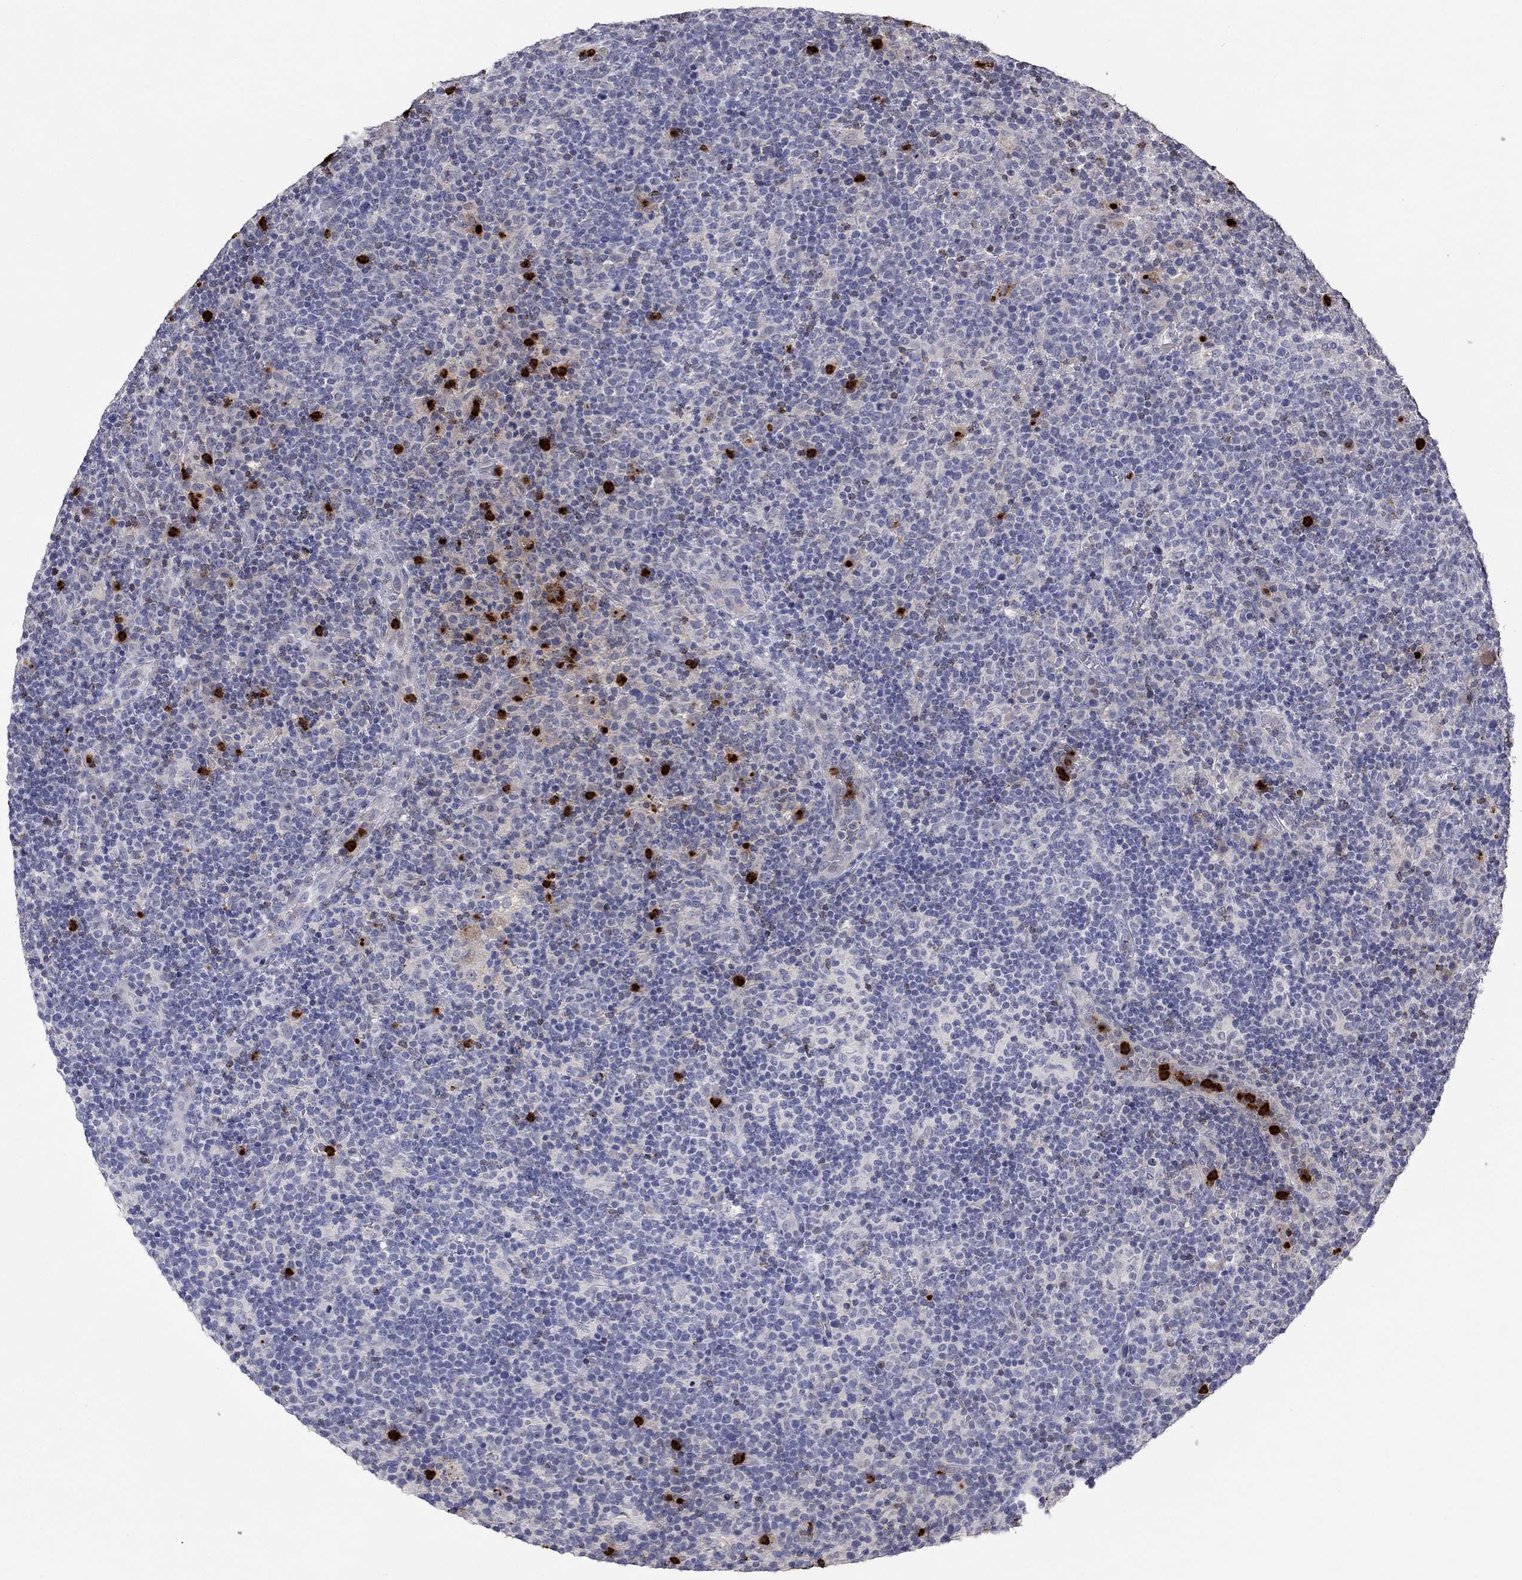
{"staining": {"intensity": "negative", "quantity": "none", "location": "none"}, "tissue": "lymphoma", "cell_type": "Tumor cells", "image_type": "cancer", "snomed": [{"axis": "morphology", "description": "Malignant lymphoma, non-Hodgkin's type, High grade"}, {"axis": "topography", "description": "Lymph node"}], "caption": "High-grade malignant lymphoma, non-Hodgkin's type was stained to show a protein in brown. There is no significant expression in tumor cells.", "gene": "CCL5", "patient": {"sex": "male", "age": 61}}